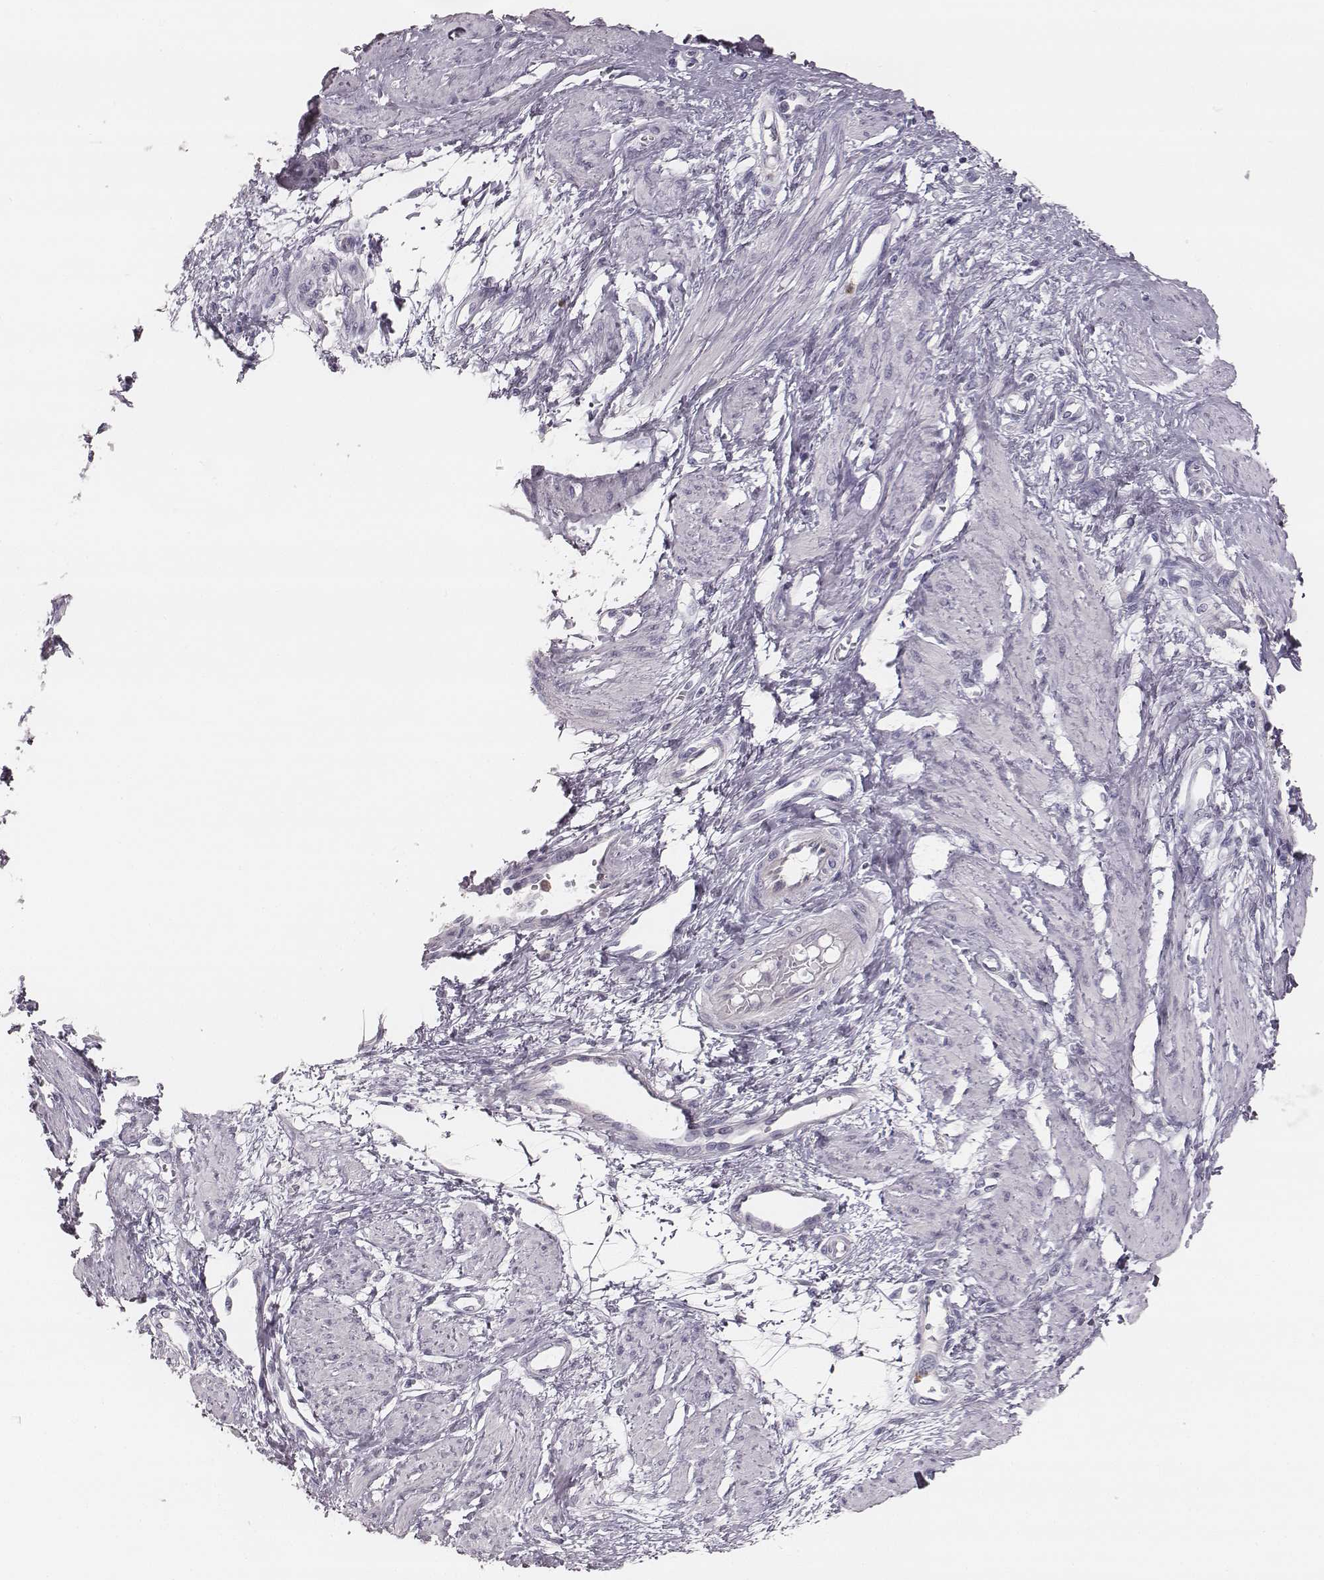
{"staining": {"intensity": "negative", "quantity": "none", "location": "none"}, "tissue": "smooth muscle", "cell_type": "Smooth muscle cells", "image_type": "normal", "snomed": [{"axis": "morphology", "description": "Normal tissue, NOS"}, {"axis": "topography", "description": "Smooth muscle"}, {"axis": "topography", "description": "Uterus"}], "caption": "Benign smooth muscle was stained to show a protein in brown. There is no significant expression in smooth muscle cells.", "gene": "KCNJ12", "patient": {"sex": "female", "age": 39}}